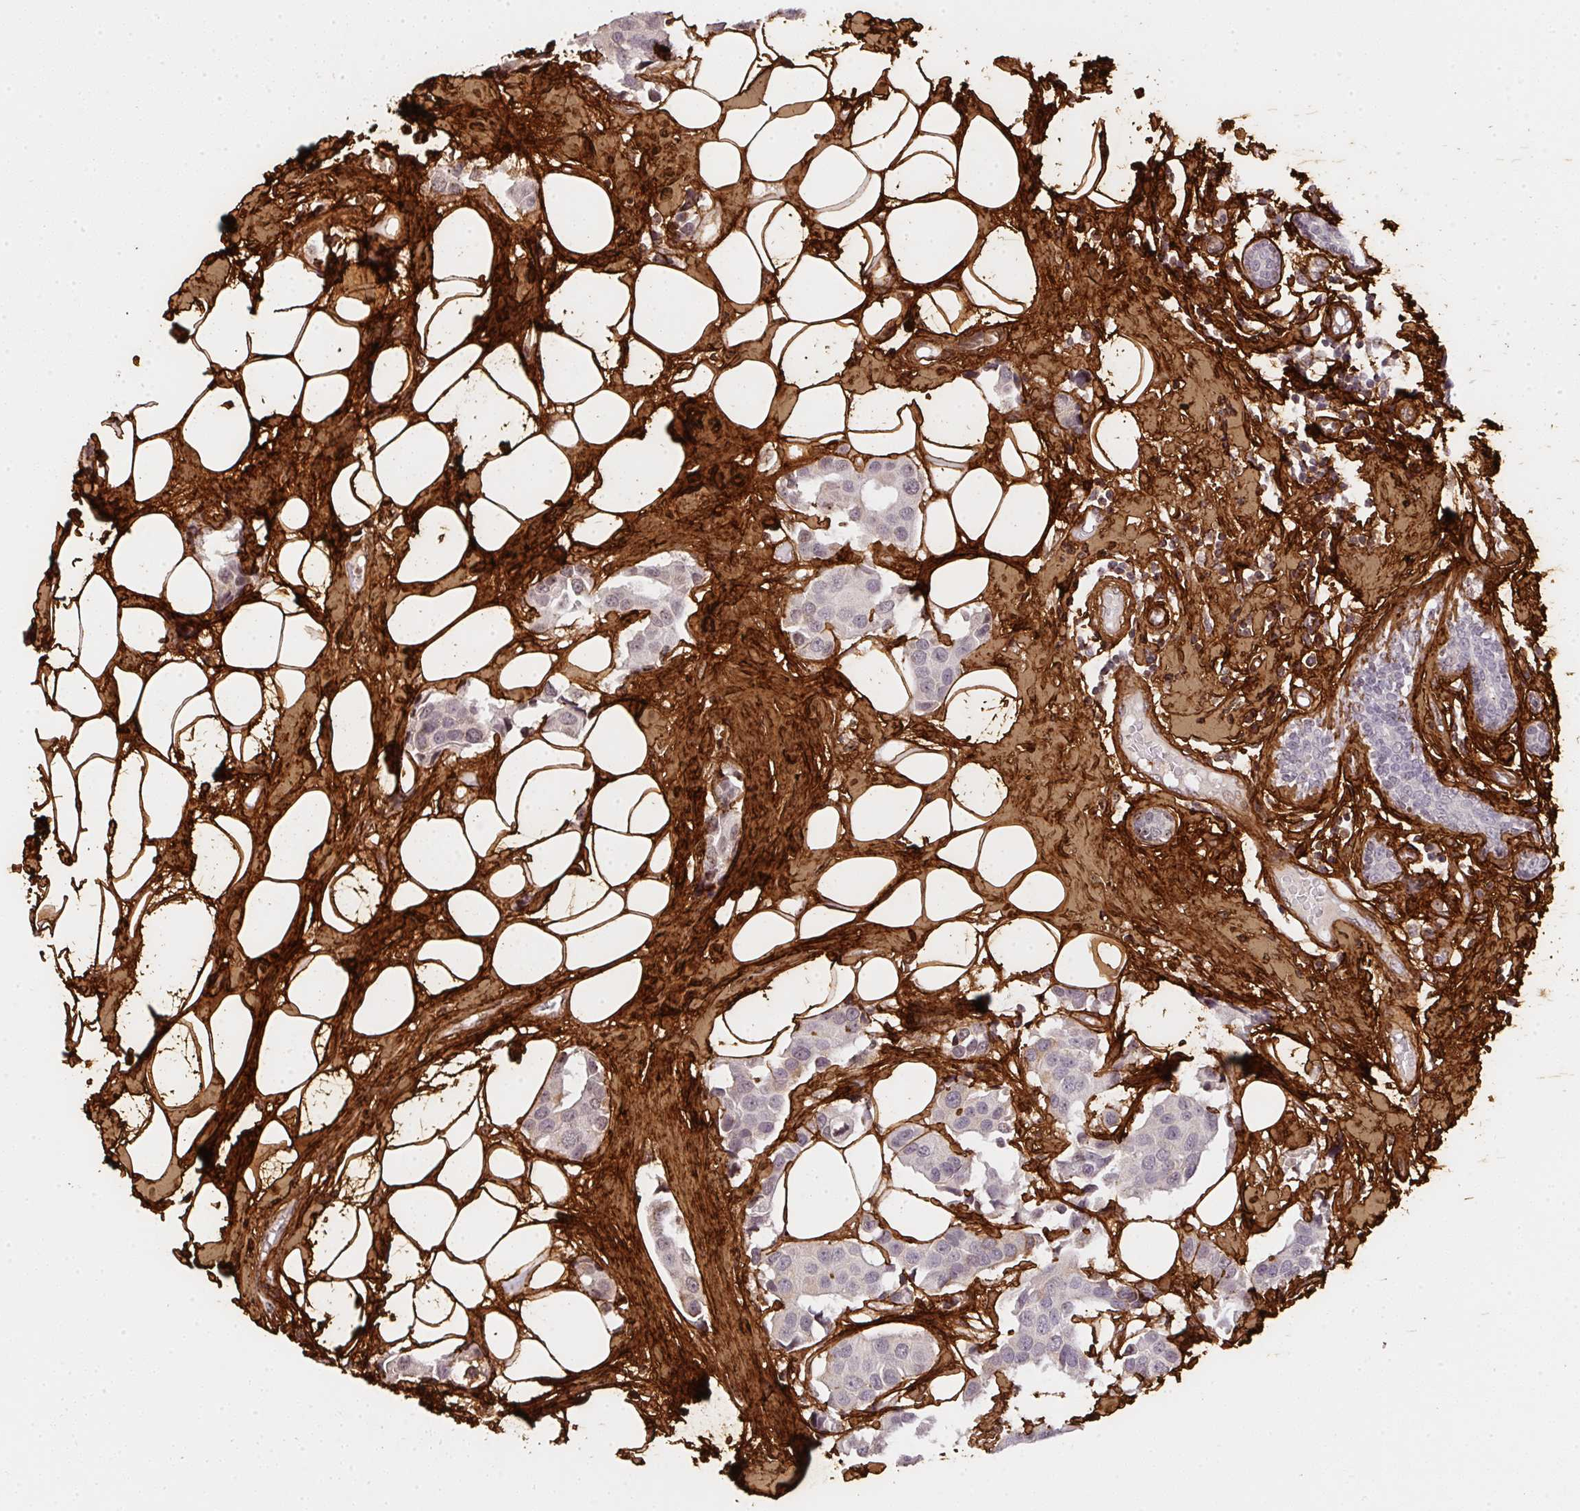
{"staining": {"intensity": "moderate", "quantity": "<25%", "location": "cytoplasmic/membranous"}, "tissue": "breast cancer", "cell_type": "Tumor cells", "image_type": "cancer", "snomed": [{"axis": "morphology", "description": "Normal tissue, NOS"}, {"axis": "morphology", "description": "Duct carcinoma"}, {"axis": "topography", "description": "Breast"}], "caption": "This photomicrograph shows IHC staining of human breast cancer (infiltrating ductal carcinoma), with low moderate cytoplasmic/membranous staining in about <25% of tumor cells.", "gene": "COL3A1", "patient": {"sex": "female", "age": 39}}